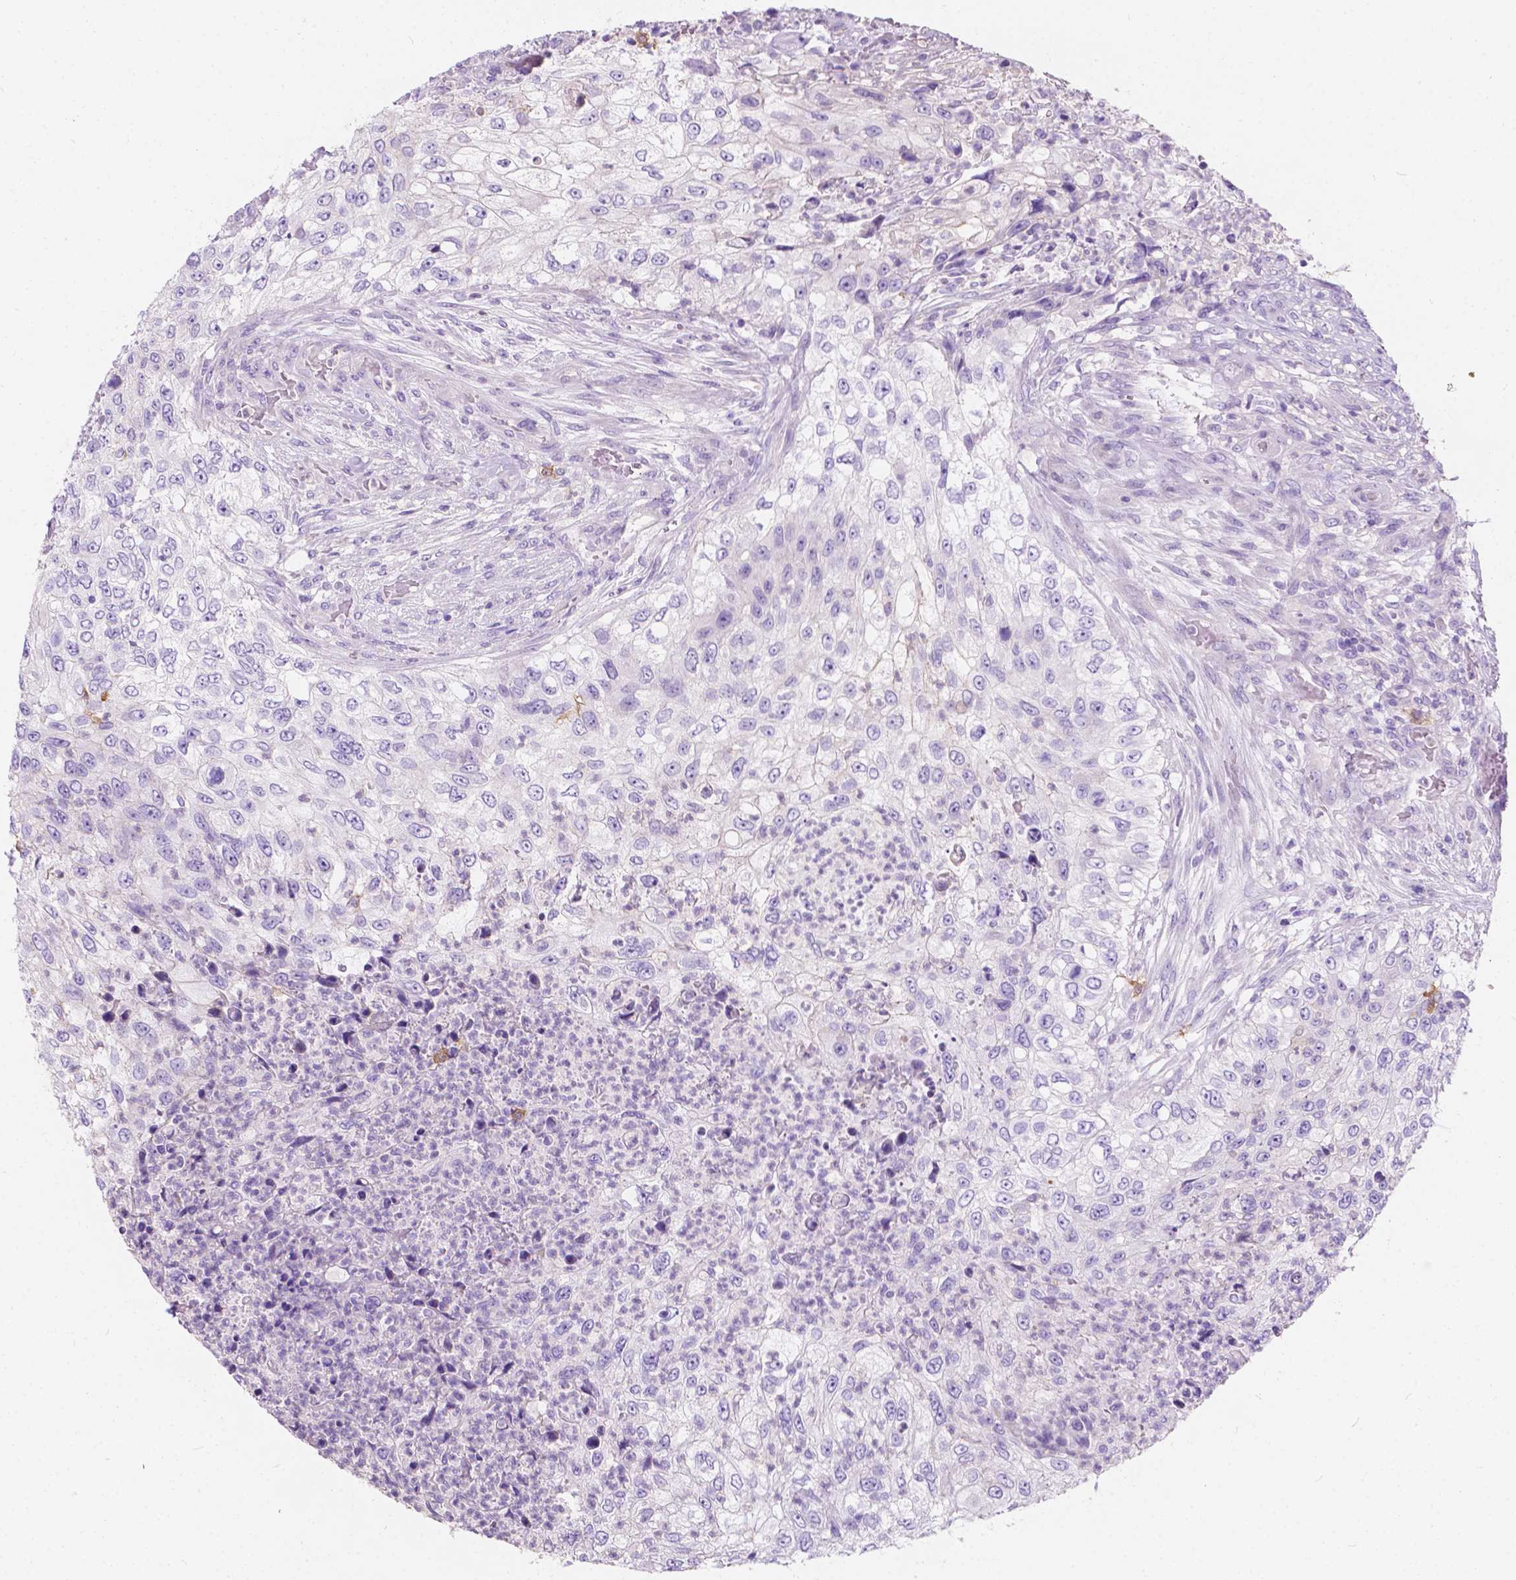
{"staining": {"intensity": "negative", "quantity": "none", "location": "none"}, "tissue": "urothelial cancer", "cell_type": "Tumor cells", "image_type": "cancer", "snomed": [{"axis": "morphology", "description": "Urothelial carcinoma, High grade"}, {"axis": "topography", "description": "Urinary bladder"}], "caption": "There is no significant positivity in tumor cells of high-grade urothelial carcinoma. The staining is performed using DAB (3,3'-diaminobenzidine) brown chromogen with nuclei counter-stained in using hematoxylin.", "gene": "GNAO1", "patient": {"sex": "female", "age": 60}}